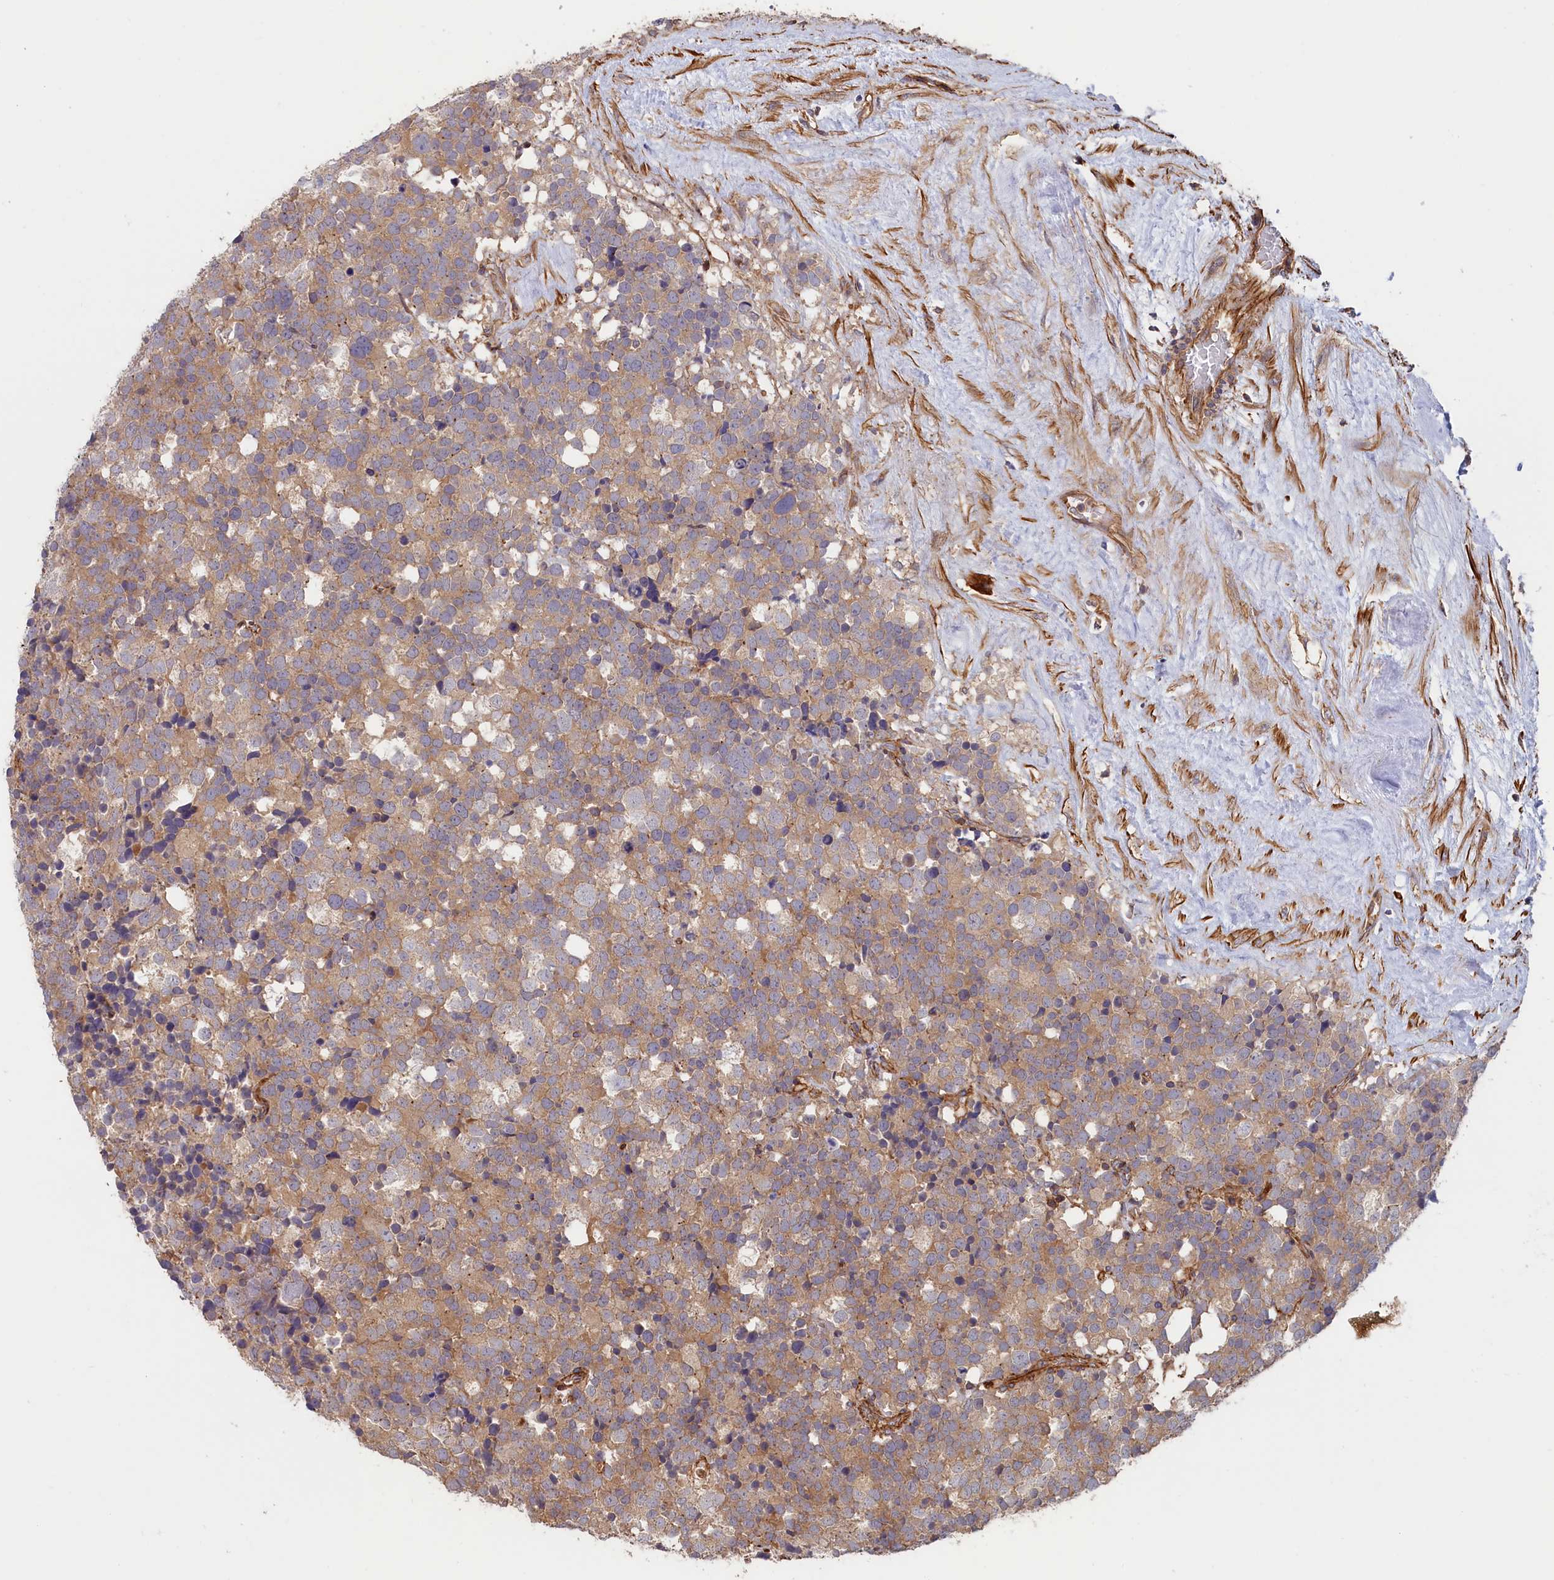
{"staining": {"intensity": "weak", "quantity": "25%-75%", "location": "cytoplasmic/membranous"}, "tissue": "testis cancer", "cell_type": "Tumor cells", "image_type": "cancer", "snomed": [{"axis": "morphology", "description": "Seminoma, NOS"}, {"axis": "topography", "description": "Testis"}], "caption": "The image reveals a brown stain indicating the presence of a protein in the cytoplasmic/membranous of tumor cells in testis cancer (seminoma).", "gene": "ANKRD27", "patient": {"sex": "male", "age": 71}}